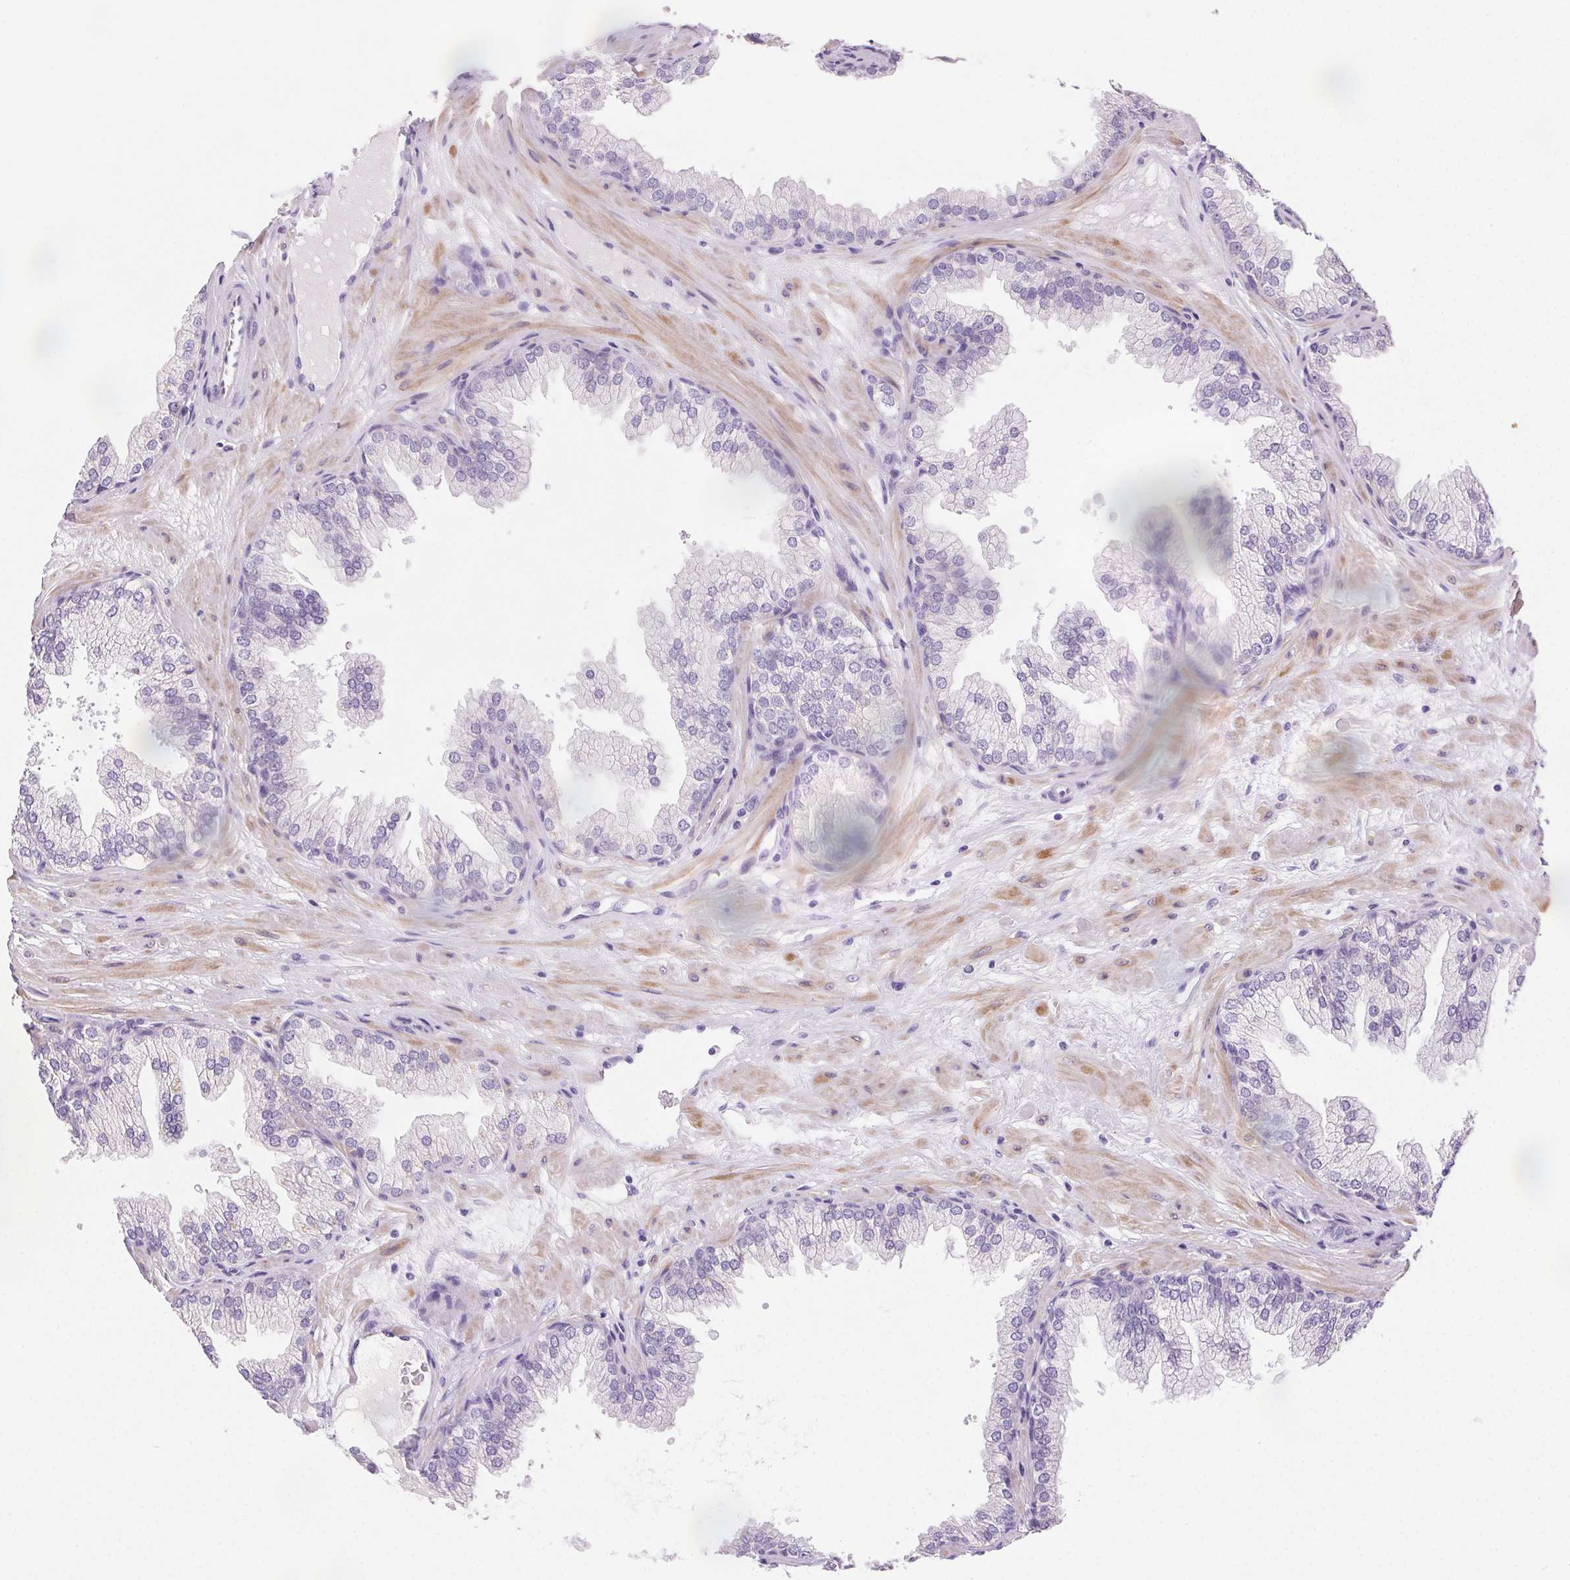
{"staining": {"intensity": "weak", "quantity": "<25%", "location": "cytoplasmic/membranous"}, "tissue": "prostate", "cell_type": "Glandular cells", "image_type": "normal", "snomed": [{"axis": "morphology", "description": "Normal tissue, NOS"}, {"axis": "topography", "description": "Prostate"}], "caption": "DAB immunohistochemical staining of normal human prostate reveals no significant expression in glandular cells. (DAB (3,3'-diaminobenzidine) immunohistochemistry visualized using brightfield microscopy, high magnification).", "gene": "ARHGAP11B", "patient": {"sex": "male", "age": 37}}